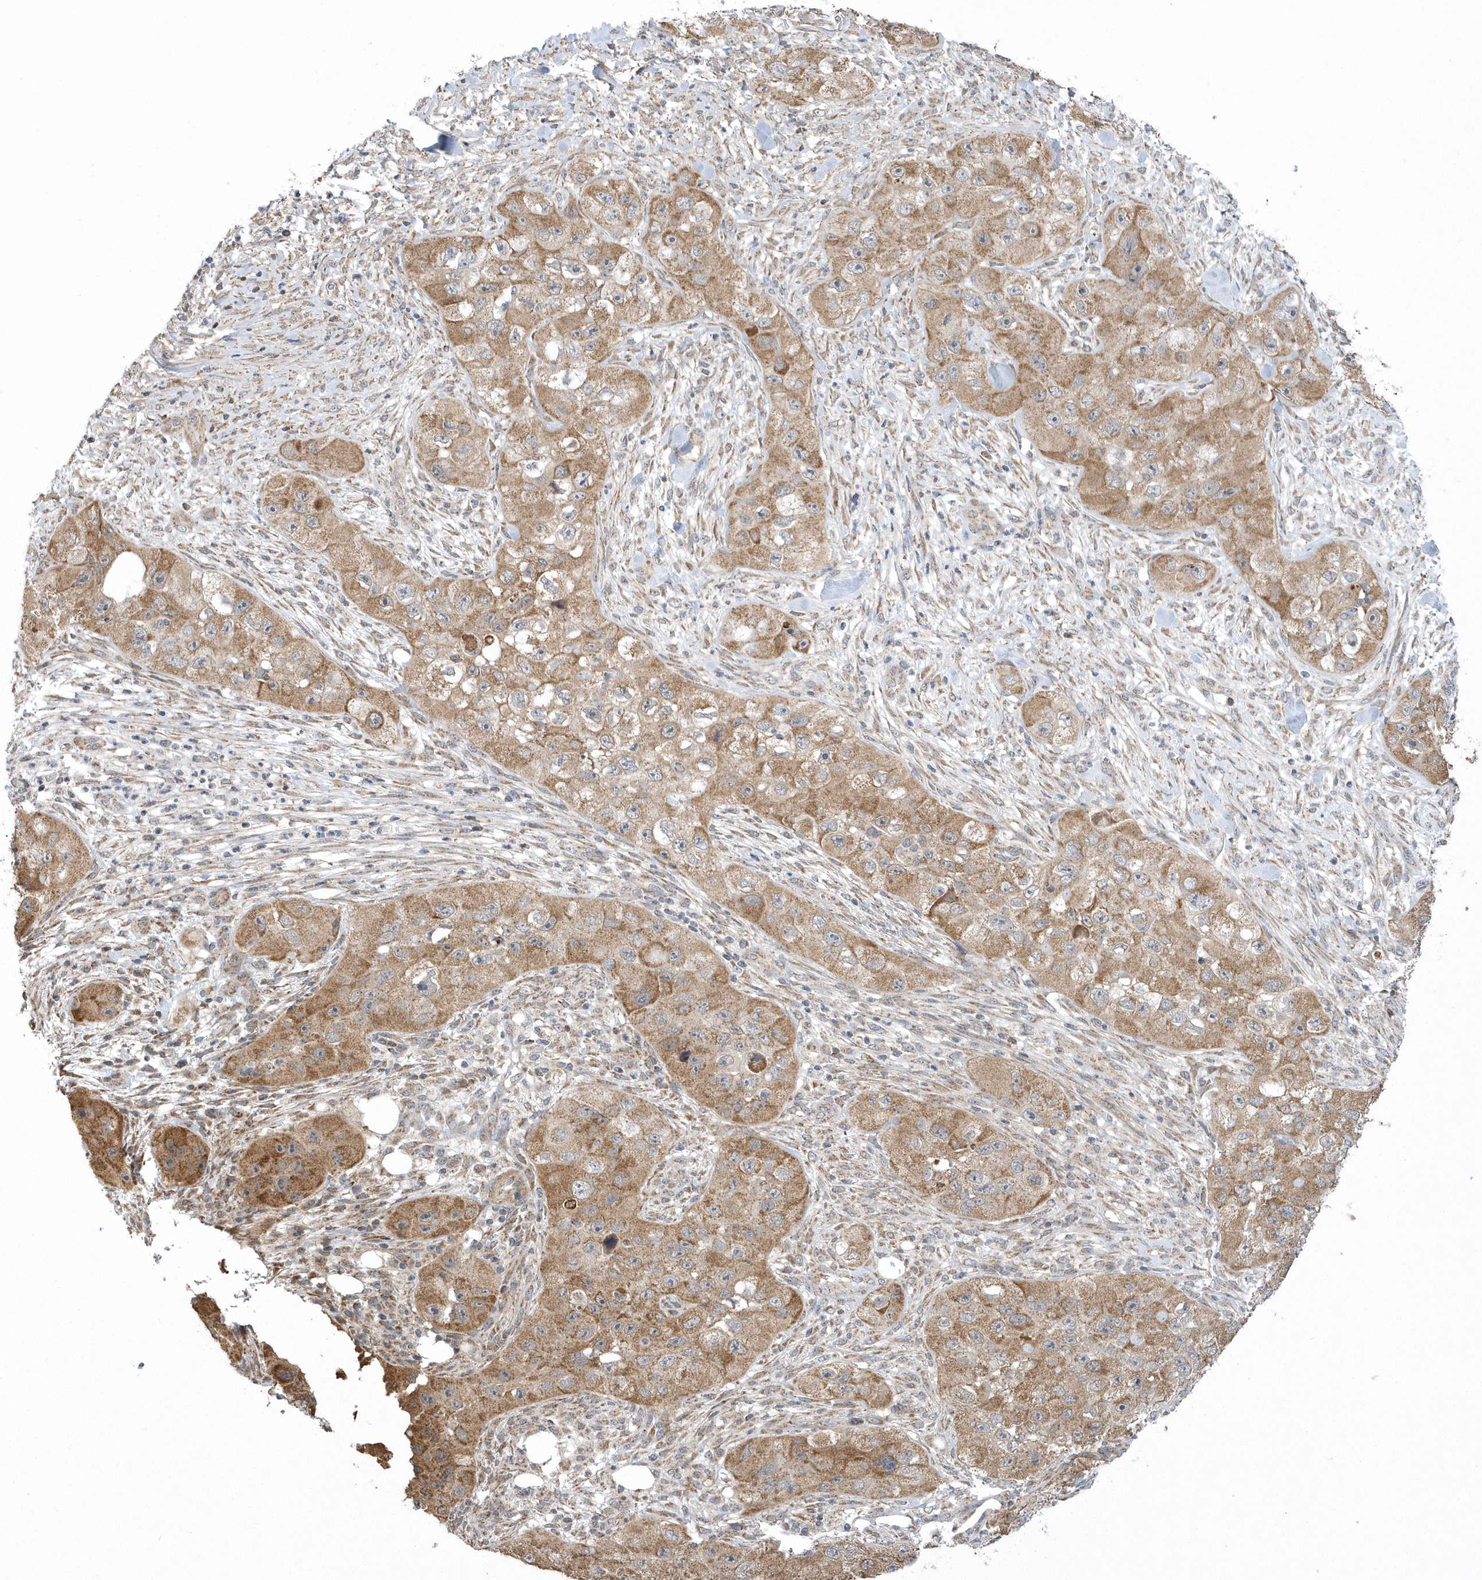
{"staining": {"intensity": "moderate", "quantity": ">75%", "location": "cytoplasmic/membranous"}, "tissue": "skin cancer", "cell_type": "Tumor cells", "image_type": "cancer", "snomed": [{"axis": "morphology", "description": "Squamous cell carcinoma, NOS"}, {"axis": "topography", "description": "Skin"}, {"axis": "topography", "description": "Subcutis"}], "caption": "A brown stain labels moderate cytoplasmic/membranous positivity of a protein in squamous cell carcinoma (skin) tumor cells.", "gene": "SLX9", "patient": {"sex": "male", "age": 73}}